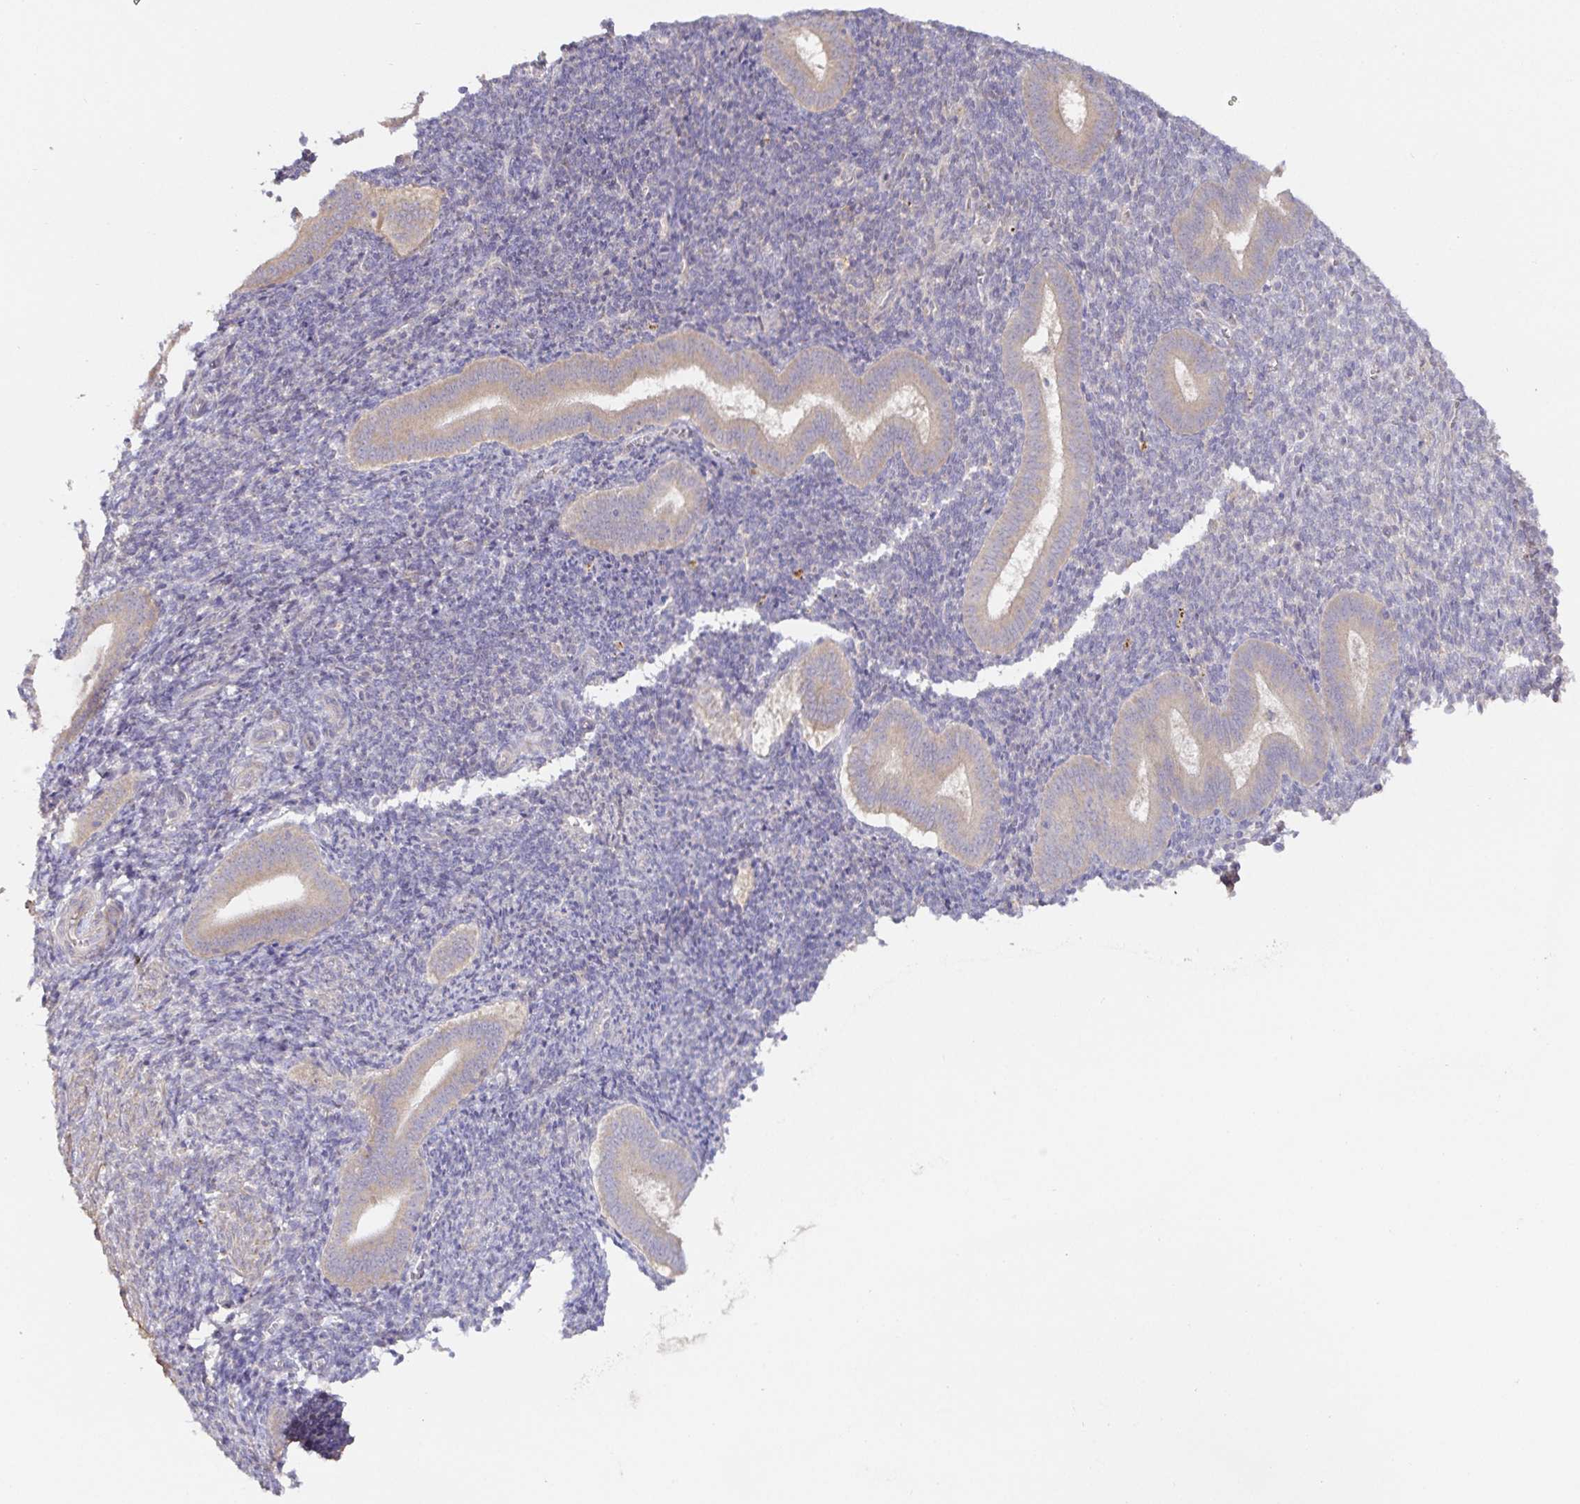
{"staining": {"intensity": "negative", "quantity": "none", "location": "none"}, "tissue": "endometrium", "cell_type": "Cells in endometrial stroma", "image_type": "normal", "snomed": [{"axis": "morphology", "description": "Normal tissue, NOS"}, {"axis": "topography", "description": "Endometrium"}], "caption": "DAB immunohistochemical staining of unremarkable human endometrium exhibits no significant staining in cells in endometrial stroma. (DAB immunohistochemistry with hematoxylin counter stain).", "gene": "ZDHHC11B", "patient": {"sex": "female", "age": 25}}